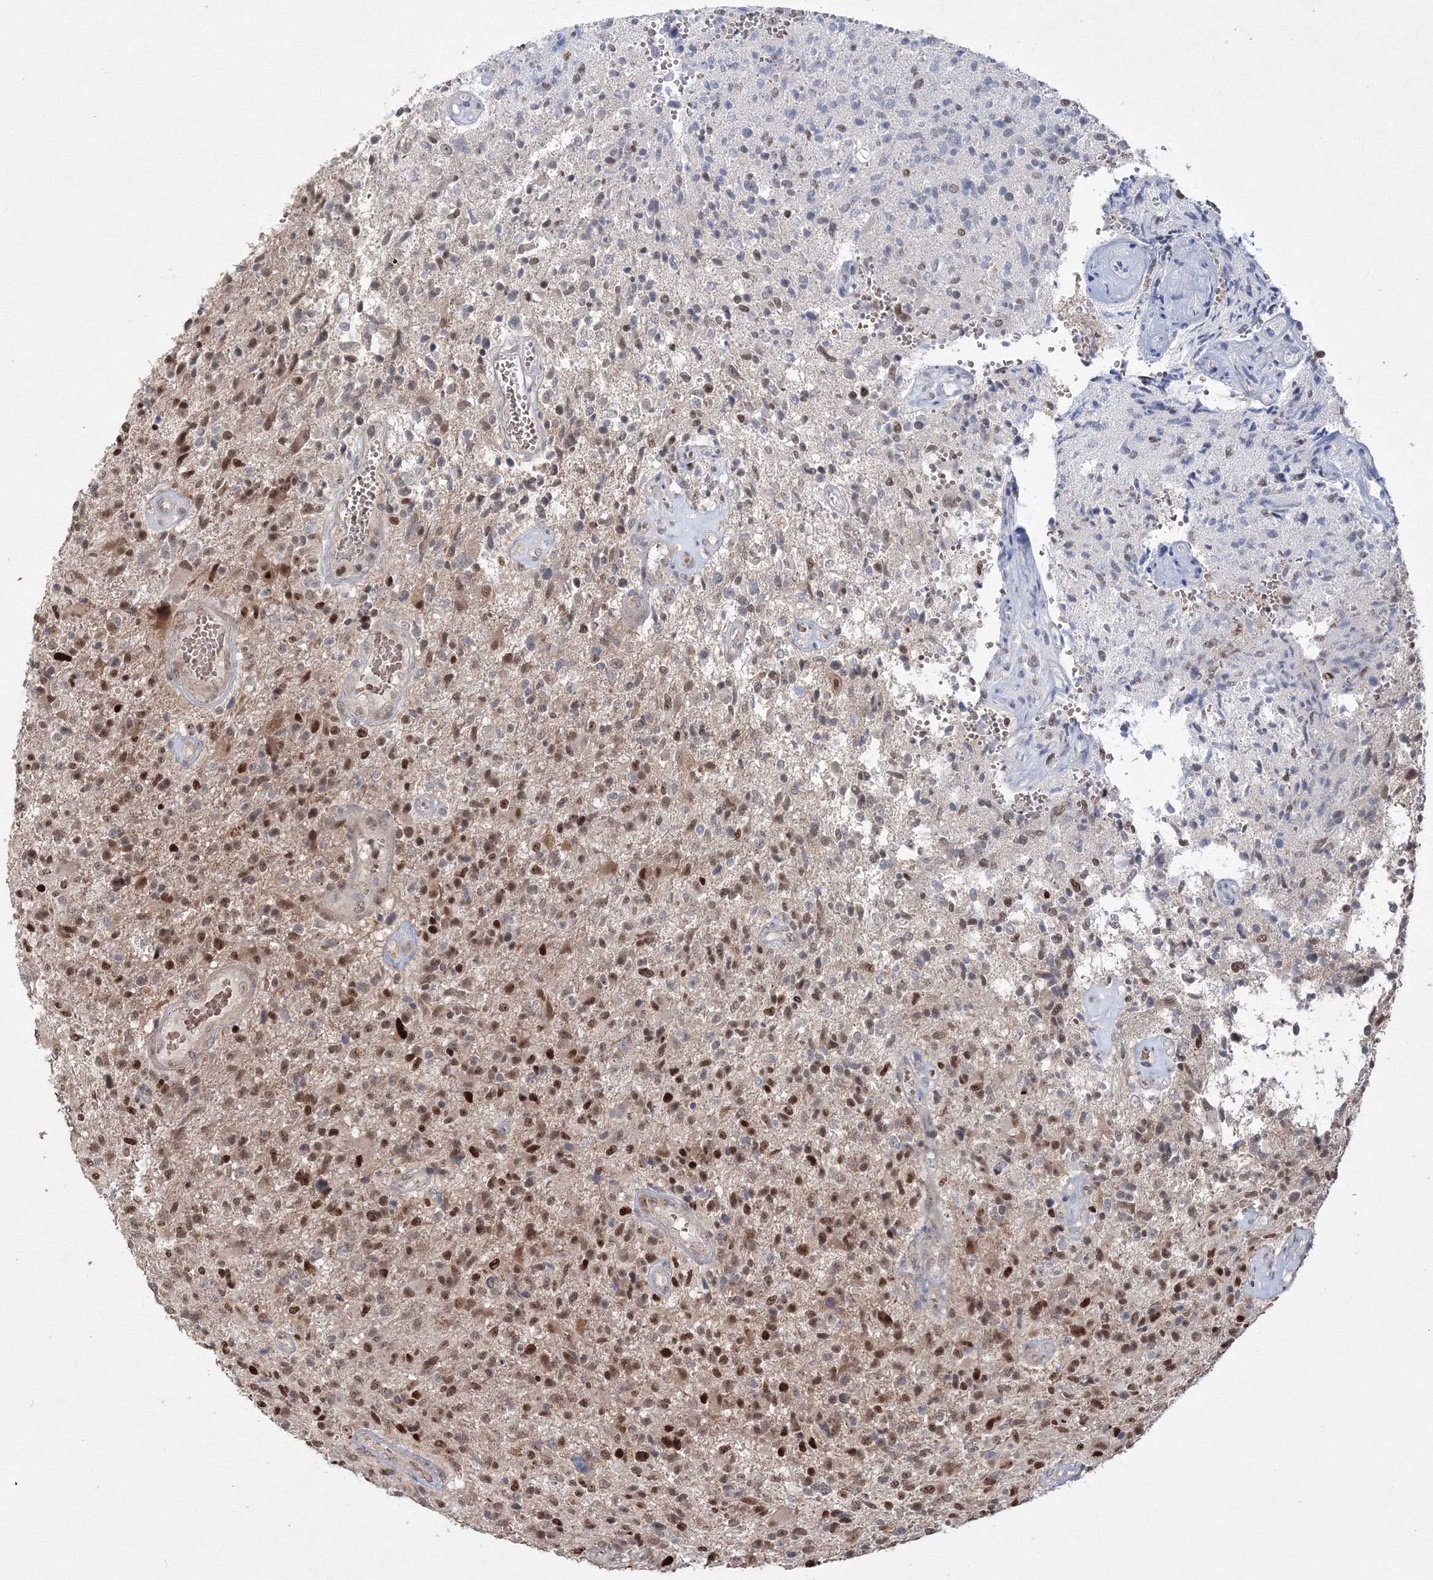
{"staining": {"intensity": "moderate", "quantity": ">75%", "location": "nuclear"}, "tissue": "glioma", "cell_type": "Tumor cells", "image_type": "cancer", "snomed": [{"axis": "morphology", "description": "Glioma, malignant, High grade"}, {"axis": "topography", "description": "Brain"}], "caption": "IHC (DAB (3,3'-diaminobenzidine)) staining of human glioma demonstrates moderate nuclear protein staining in approximately >75% of tumor cells. The staining is performed using DAB (3,3'-diaminobenzidine) brown chromogen to label protein expression. The nuclei are counter-stained blue using hematoxylin.", "gene": "COPS4", "patient": {"sex": "male", "age": 72}}